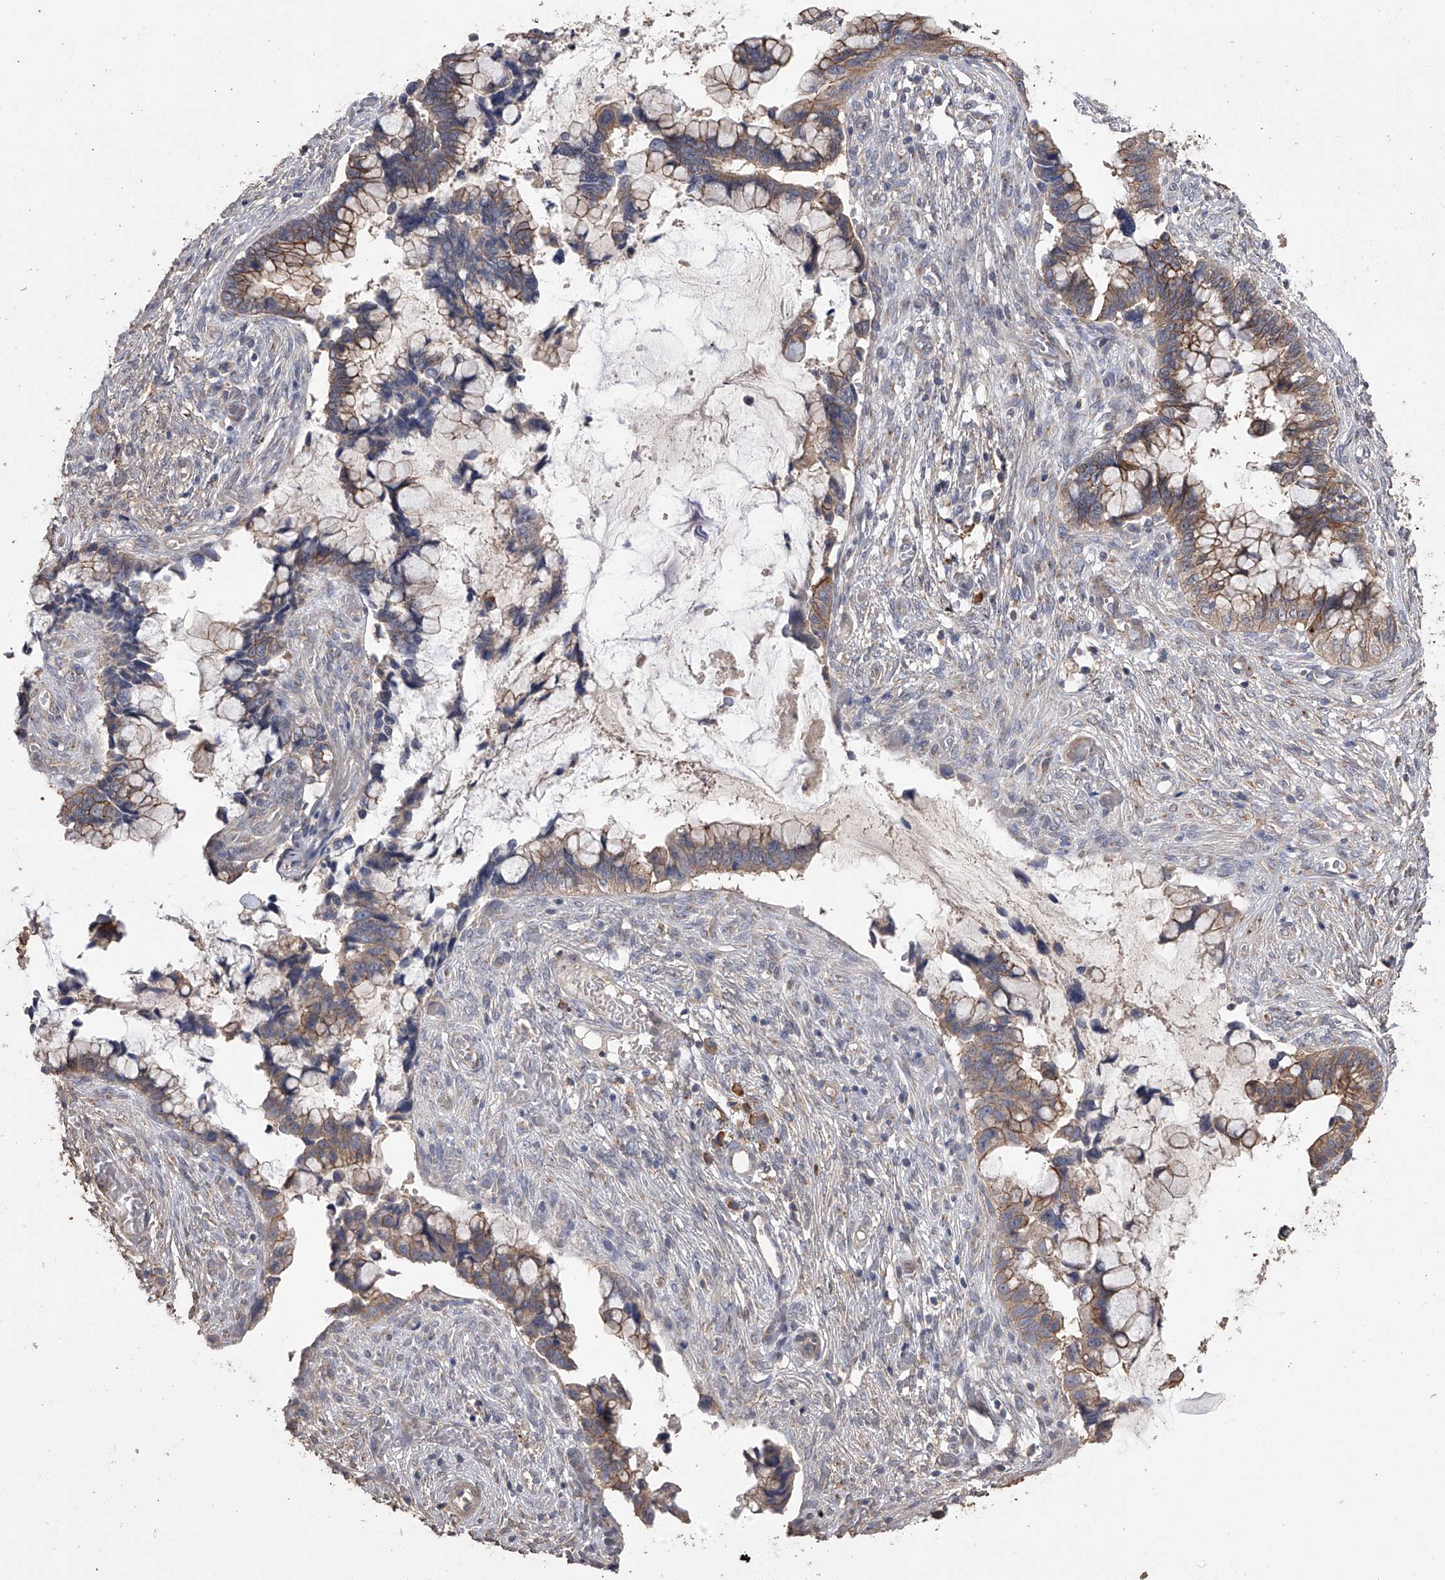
{"staining": {"intensity": "moderate", "quantity": ">75%", "location": "cytoplasmic/membranous"}, "tissue": "cervical cancer", "cell_type": "Tumor cells", "image_type": "cancer", "snomed": [{"axis": "morphology", "description": "Adenocarcinoma, NOS"}, {"axis": "topography", "description": "Cervix"}], "caption": "The histopathology image exhibits staining of adenocarcinoma (cervical), revealing moderate cytoplasmic/membranous protein positivity (brown color) within tumor cells. Immunohistochemistry (ihc) stains the protein of interest in brown and the nuclei are stained blue.", "gene": "ZNF343", "patient": {"sex": "female", "age": 44}}